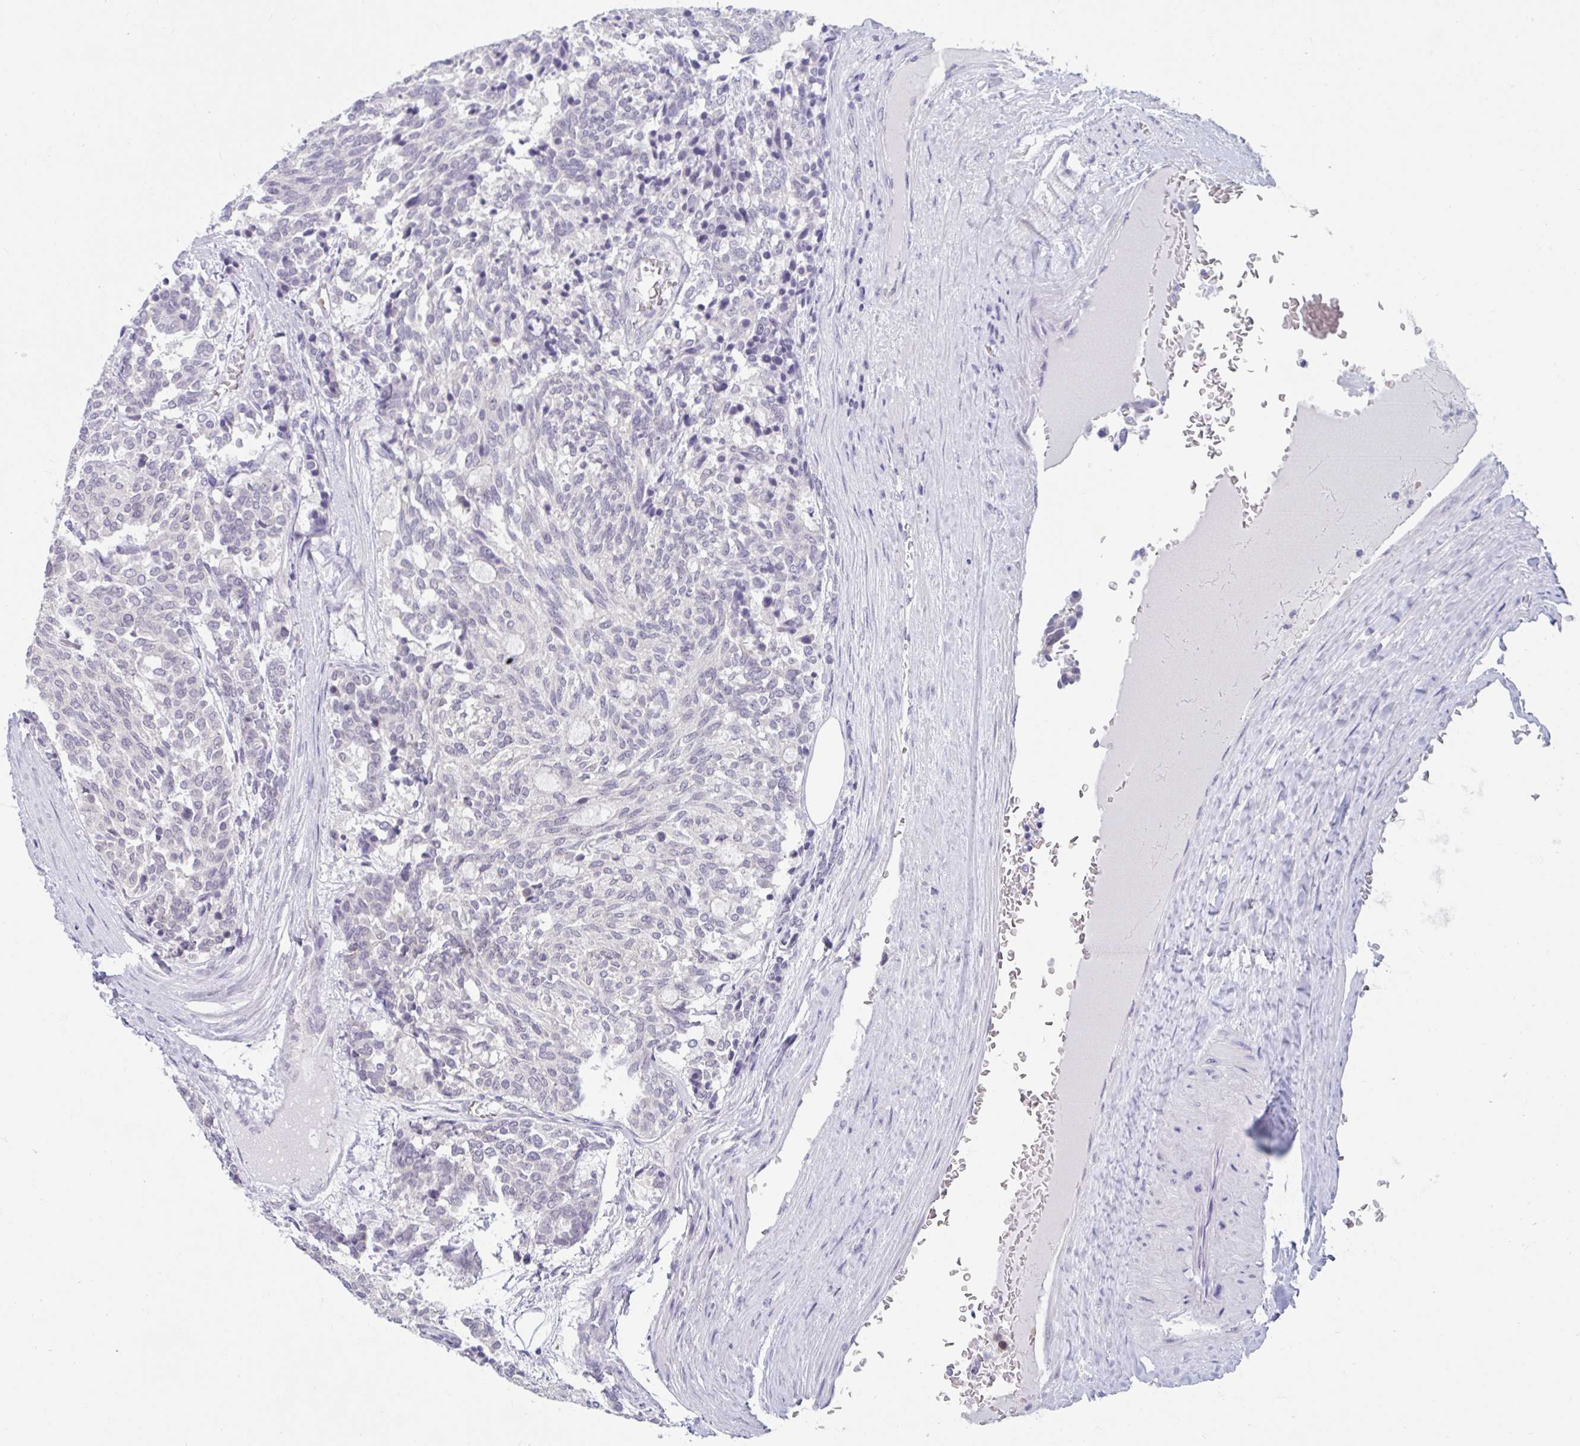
{"staining": {"intensity": "negative", "quantity": "none", "location": "none"}, "tissue": "carcinoid", "cell_type": "Tumor cells", "image_type": "cancer", "snomed": [{"axis": "morphology", "description": "Carcinoid, malignant, NOS"}, {"axis": "topography", "description": "Pancreas"}], "caption": "Human carcinoid stained for a protein using immunohistochemistry (IHC) exhibits no staining in tumor cells.", "gene": "ARPP19", "patient": {"sex": "female", "age": 54}}